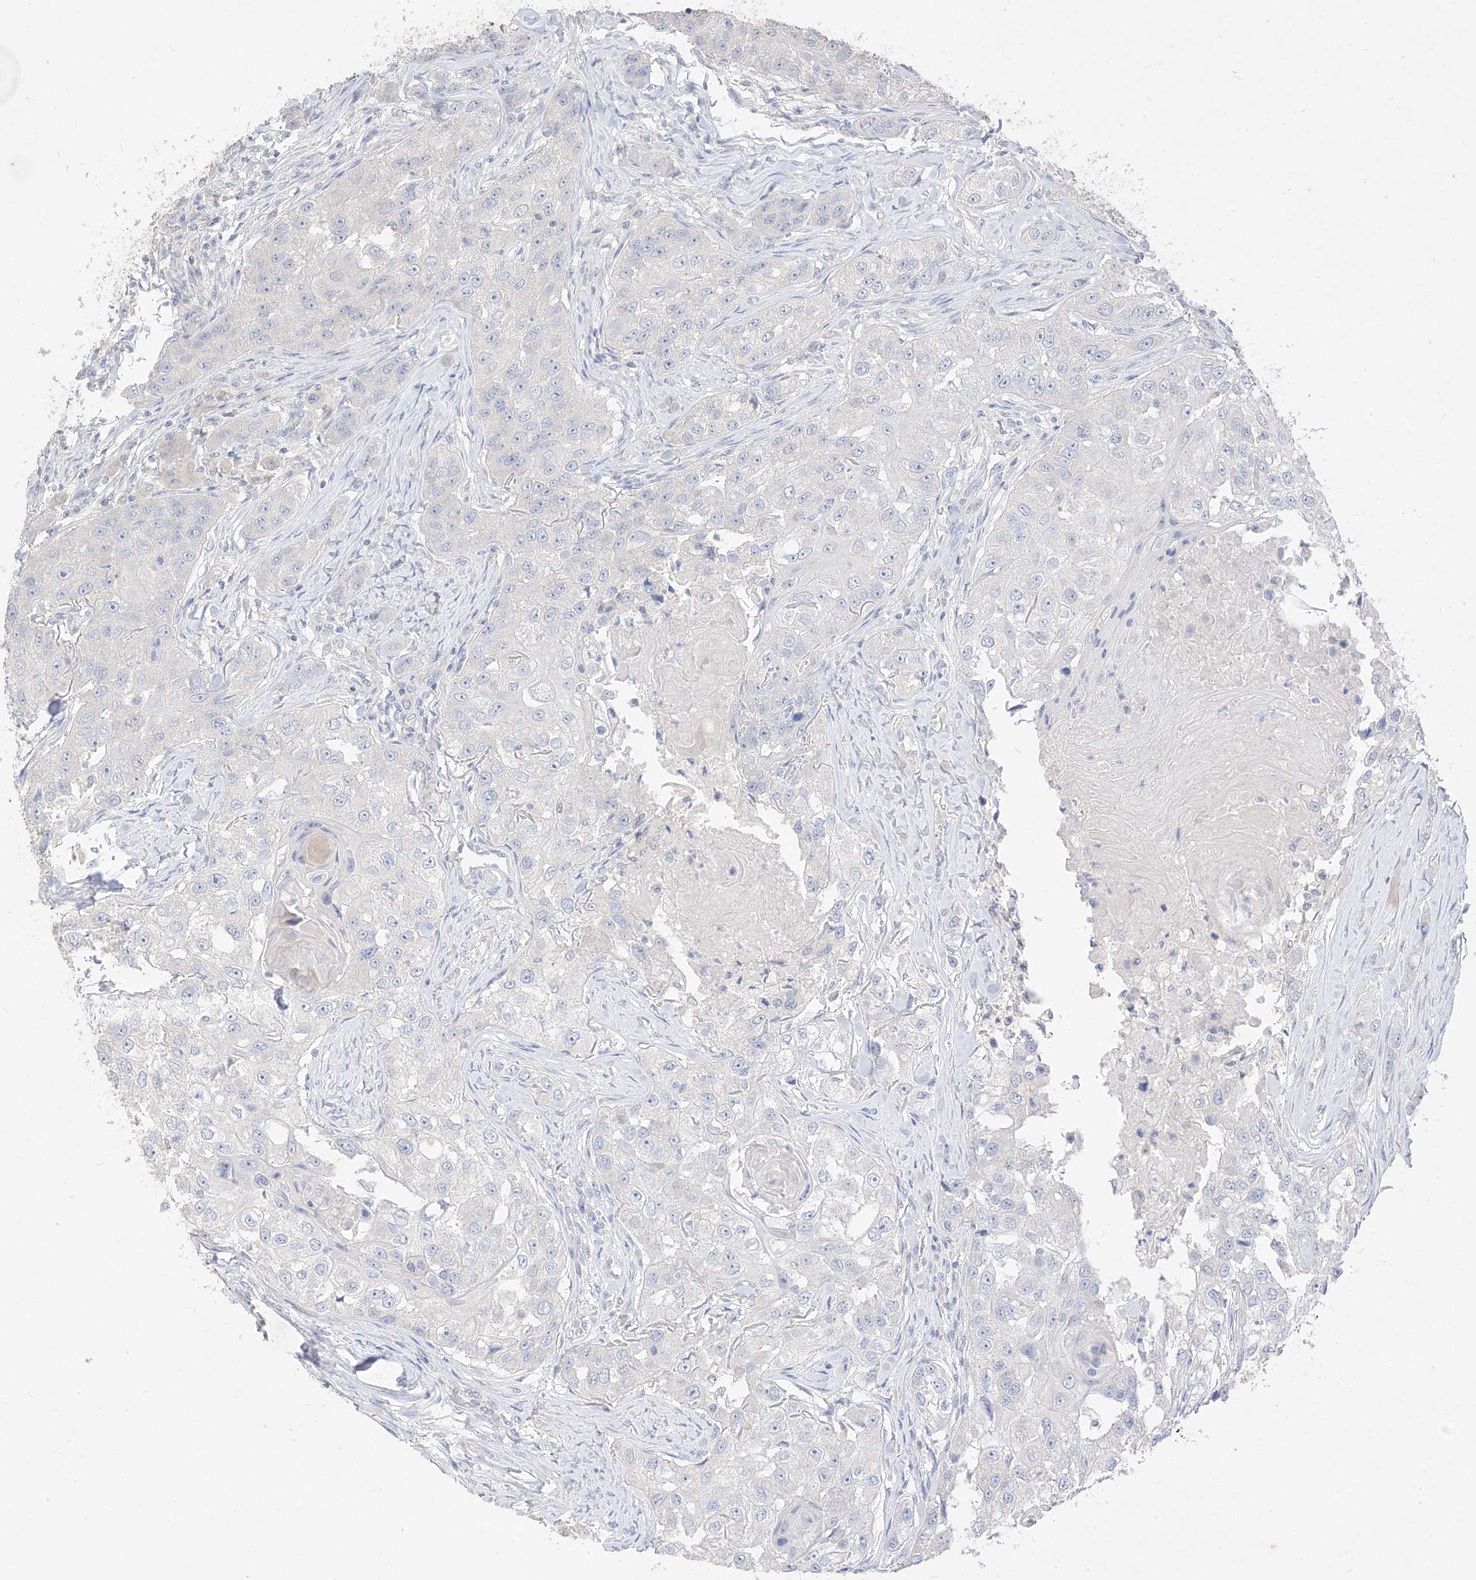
{"staining": {"intensity": "negative", "quantity": "none", "location": "none"}, "tissue": "head and neck cancer", "cell_type": "Tumor cells", "image_type": "cancer", "snomed": [{"axis": "morphology", "description": "Normal tissue, NOS"}, {"axis": "morphology", "description": "Squamous cell carcinoma, NOS"}, {"axis": "topography", "description": "Skeletal muscle"}, {"axis": "topography", "description": "Head-Neck"}], "caption": "A micrograph of squamous cell carcinoma (head and neck) stained for a protein reveals no brown staining in tumor cells.", "gene": "ZZEF1", "patient": {"sex": "male", "age": 51}}